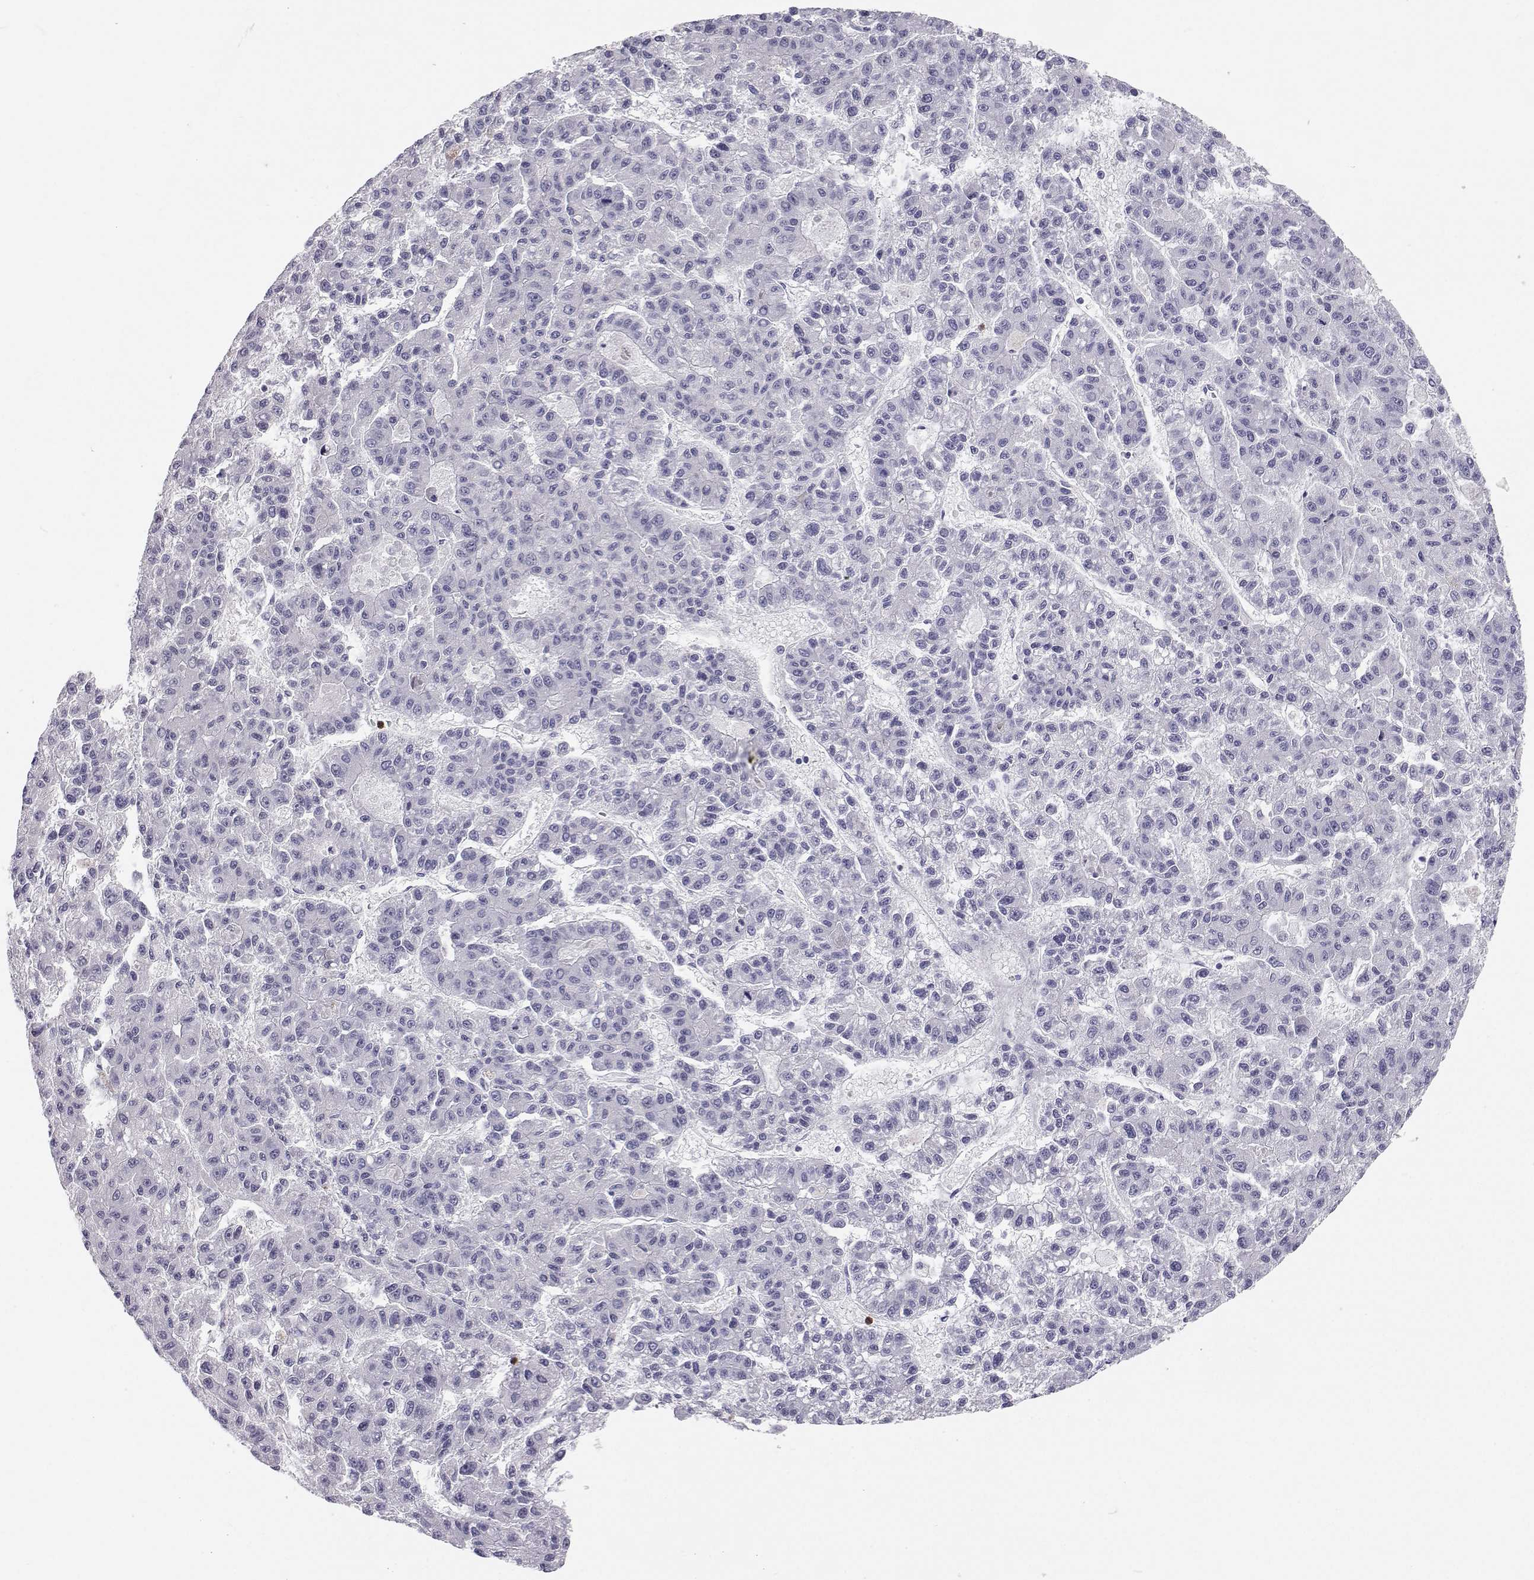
{"staining": {"intensity": "negative", "quantity": "none", "location": "none"}, "tissue": "liver cancer", "cell_type": "Tumor cells", "image_type": "cancer", "snomed": [{"axis": "morphology", "description": "Carcinoma, Hepatocellular, NOS"}, {"axis": "topography", "description": "Liver"}], "caption": "Immunohistochemistry of liver cancer reveals no expression in tumor cells.", "gene": "SFTPB", "patient": {"sex": "male", "age": 70}}